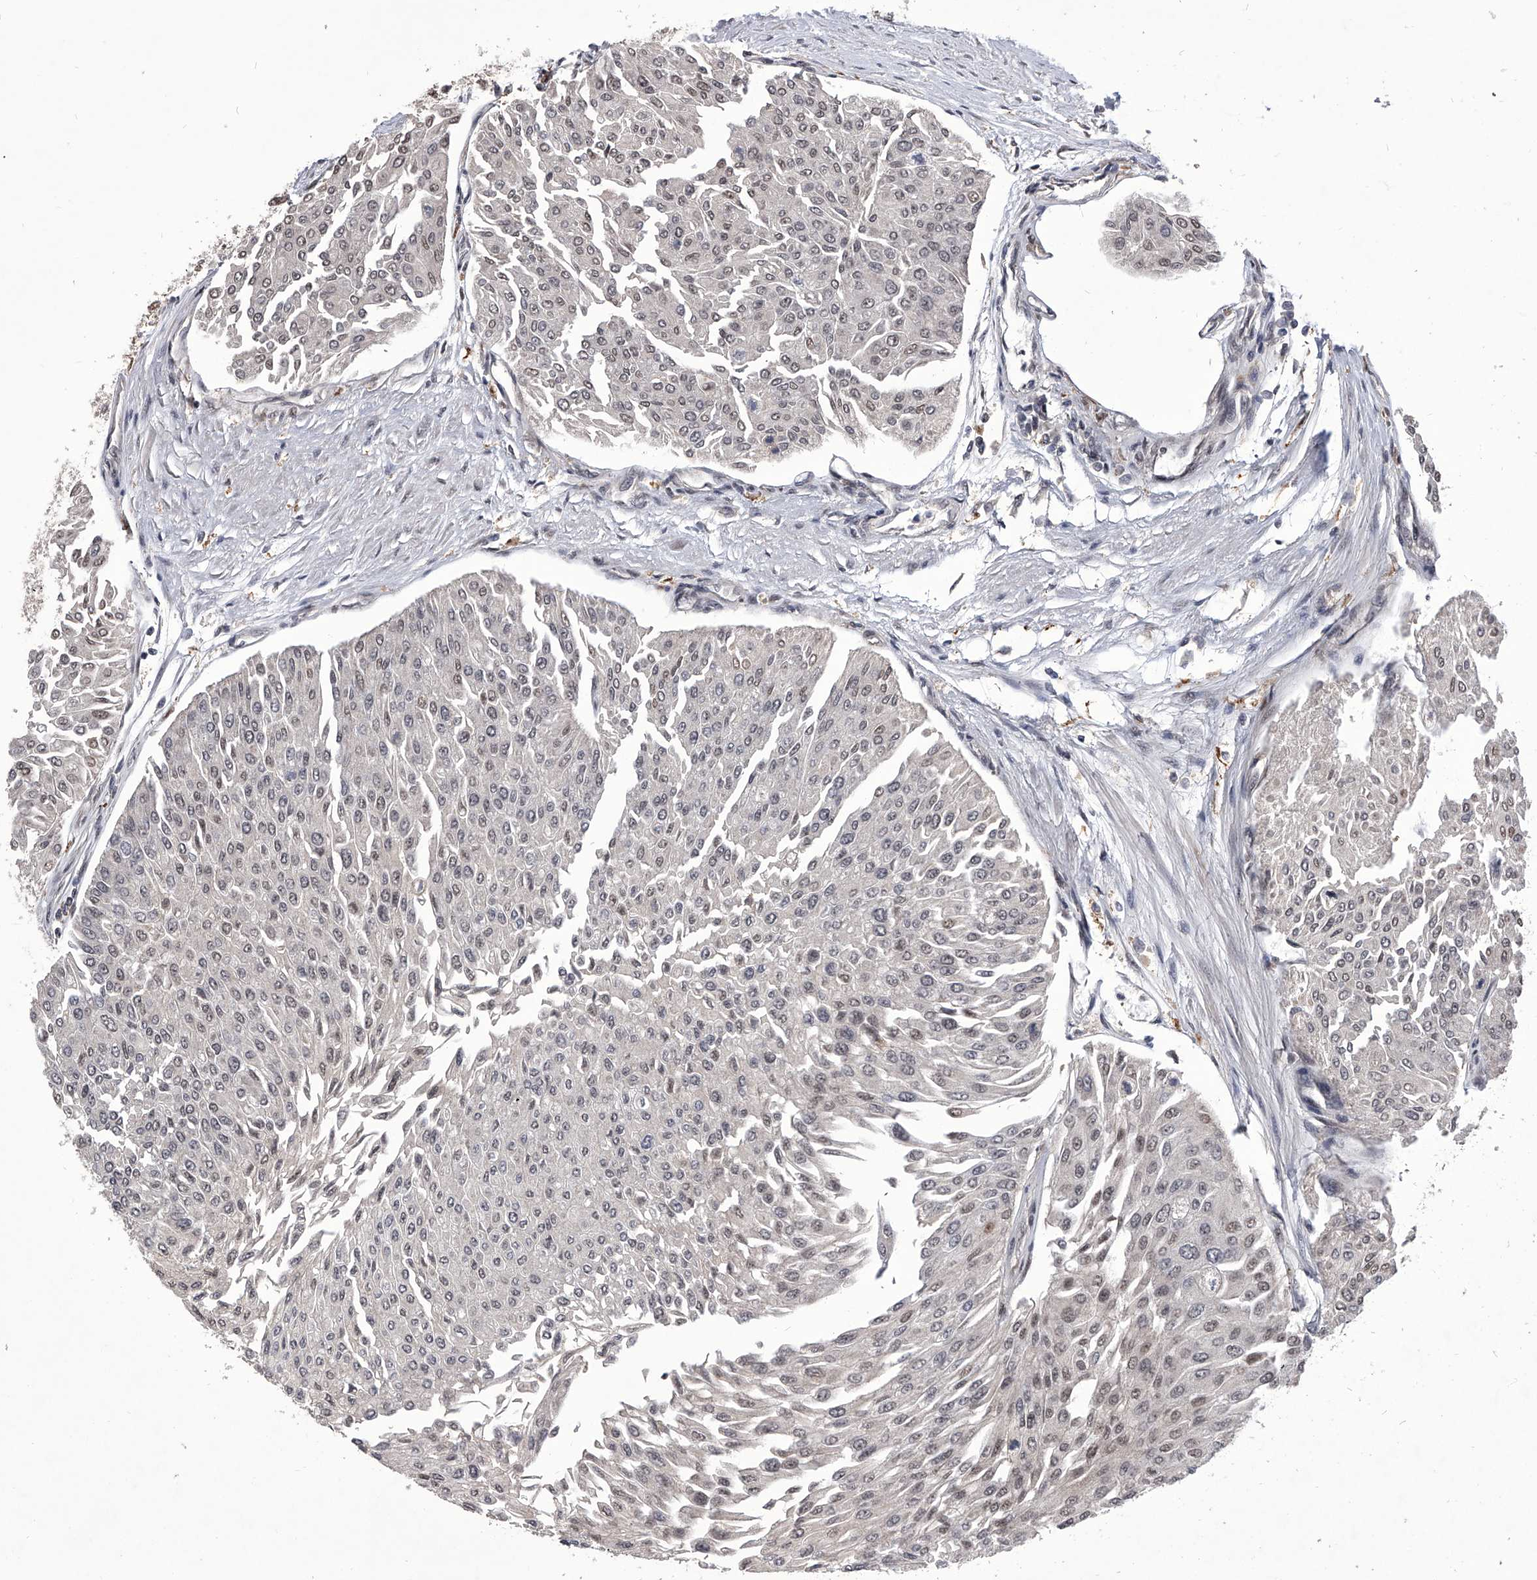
{"staining": {"intensity": "weak", "quantity": "25%-75%", "location": "nuclear"}, "tissue": "urothelial cancer", "cell_type": "Tumor cells", "image_type": "cancer", "snomed": [{"axis": "morphology", "description": "Urothelial carcinoma, Low grade"}, {"axis": "topography", "description": "Urinary bladder"}], "caption": "High-power microscopy captured an IHC image of urothelial cancer, revealing weak nuclear expression in approximately 25%-75% of tumor cells.", "gene": "CMTR1", "patient": {"sex": "male", "age": 67}}